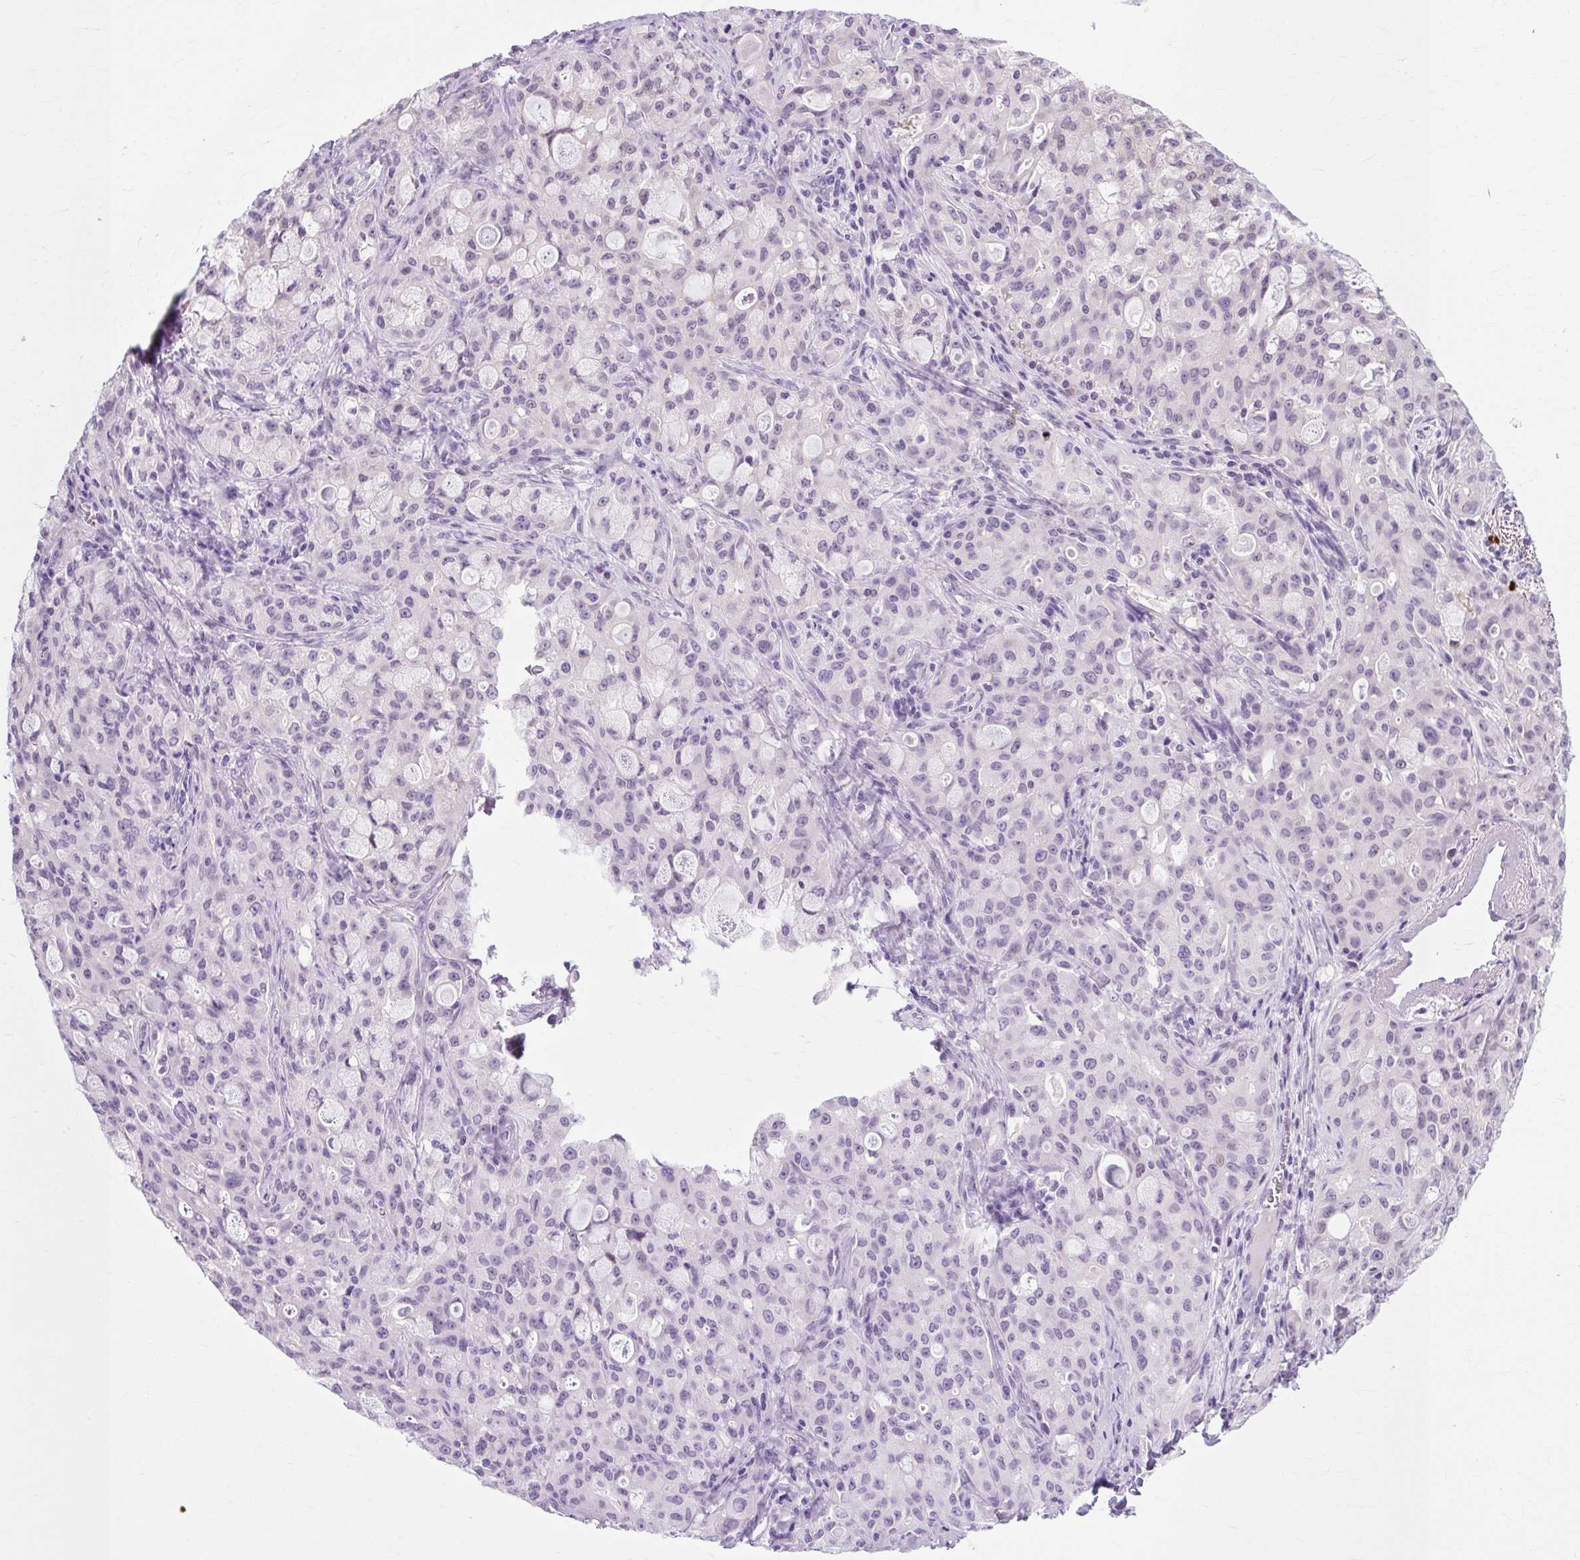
{"staining": {"intensity": "weak", "quantity": "<25%", "location": "nuclear"}, "tissue": "lung cancer", "cell_type": "Tumor cells", "image_type": "cancer", "snomed": [{"axis": "morphology", "description": "Adenocarcinoma, NOS"}, {"axis": "topography", "description": "Lung"}], "caption": "This is an immunohistochemistry (IHC) micrograph of human lung cancer (adenocarcinoma). There is no staining in tumor cells.", "gene": "RYBP", "patient": {"sex": "female", "age": 44}}